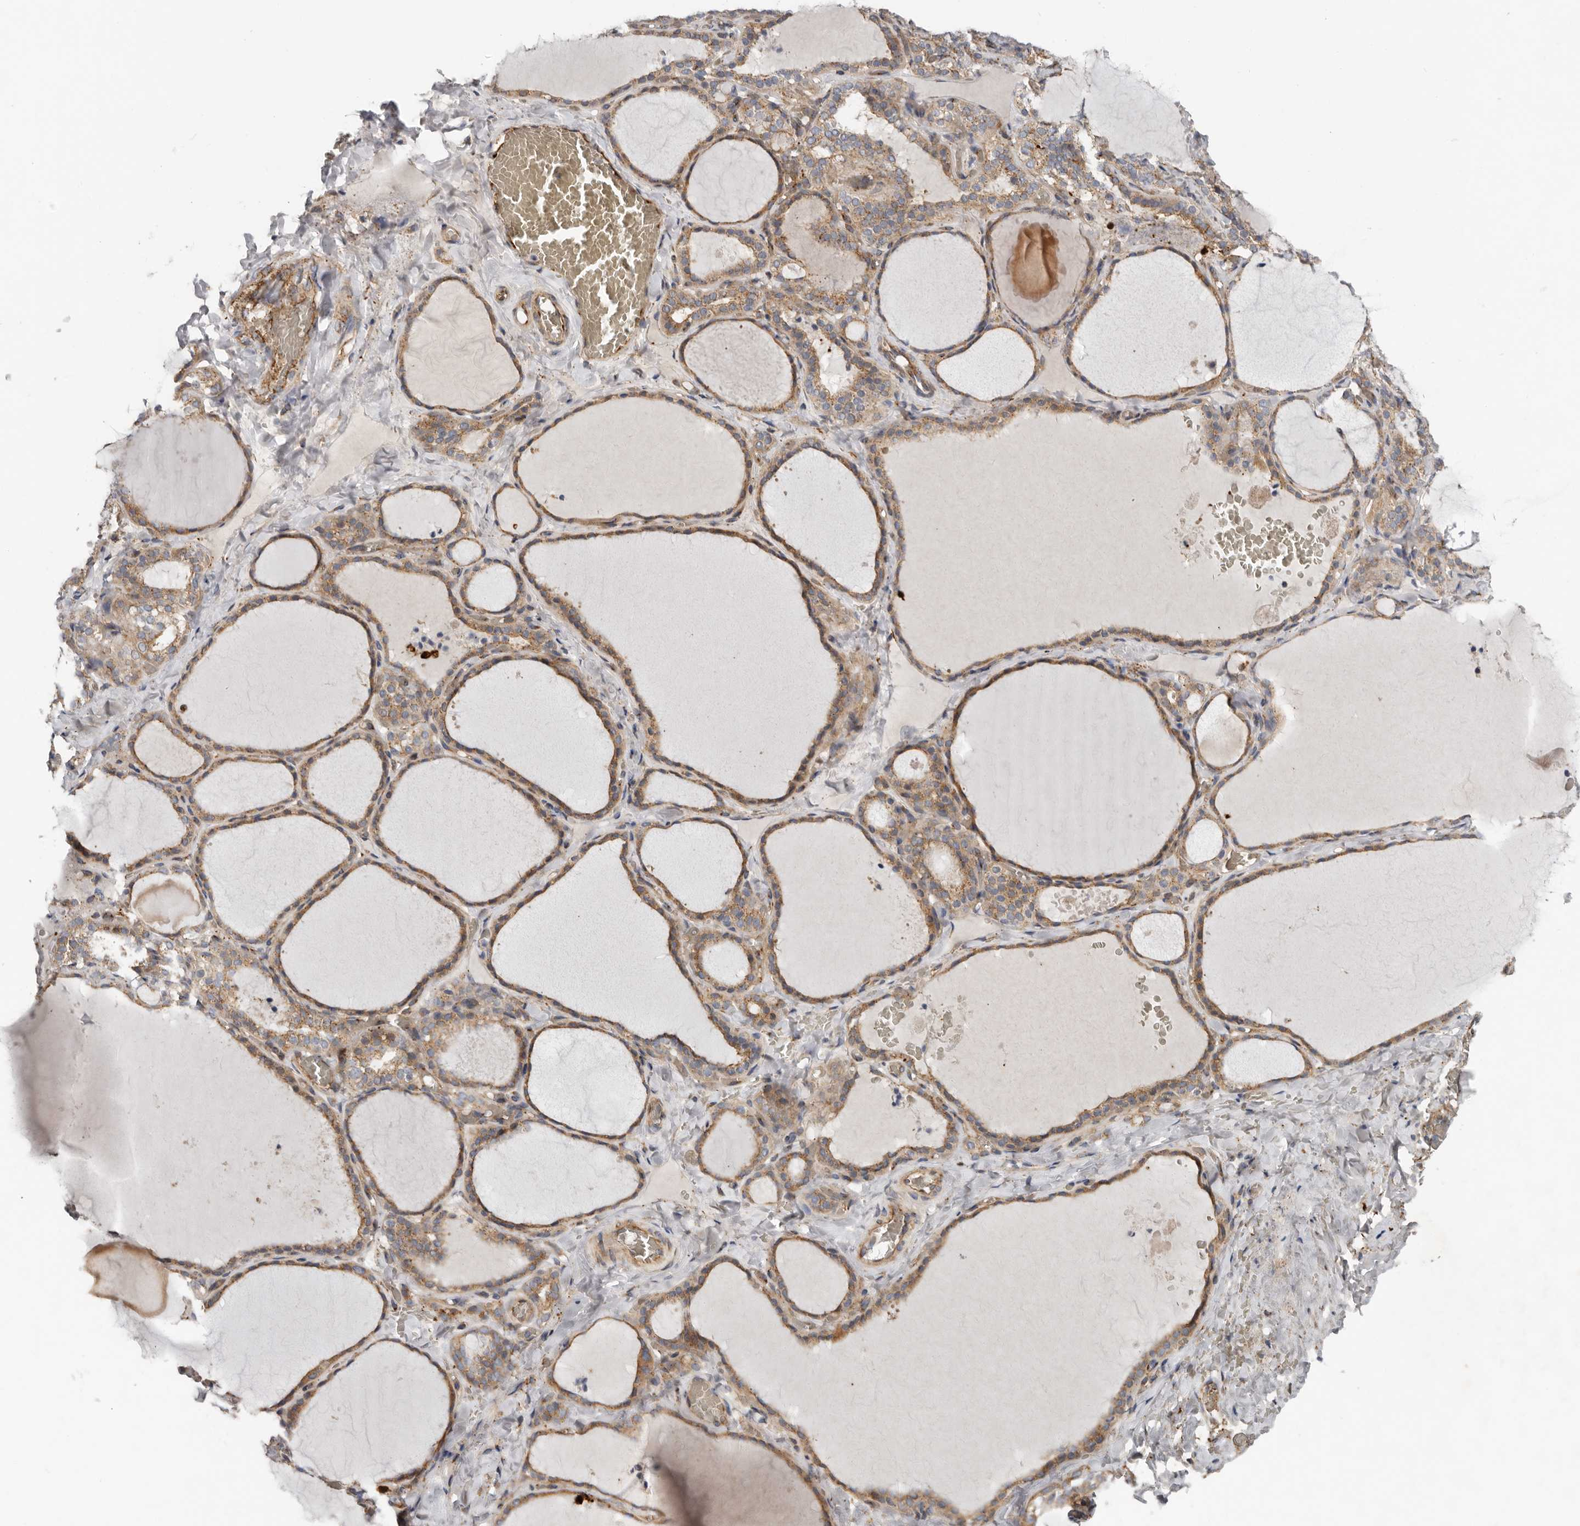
{"staining": {"intensity": "moderate", "quantity": ">75%", "location": "cytoplasmic/membranous"}, "tissue": "thyroid gland", "cell_type": "Glandular cells", "image_type": "normal", "snomed": [{"axis": "morphology", "description": "Normal tissue, NOS"}, {"axis": "topography", "description": "Thyroid gland"}], "caption": "IHC photomicrograph of normal thyroid gland: thyroid gland stained using IHC shows medium levels of moderate protein expression localized specifically in the cytoplasmic/membranous of glandular cells, appearing as a cytoplasmic/membranous brown color.", "gene": "LUZP1", "patient": {"sex": "female", "age": 22}}